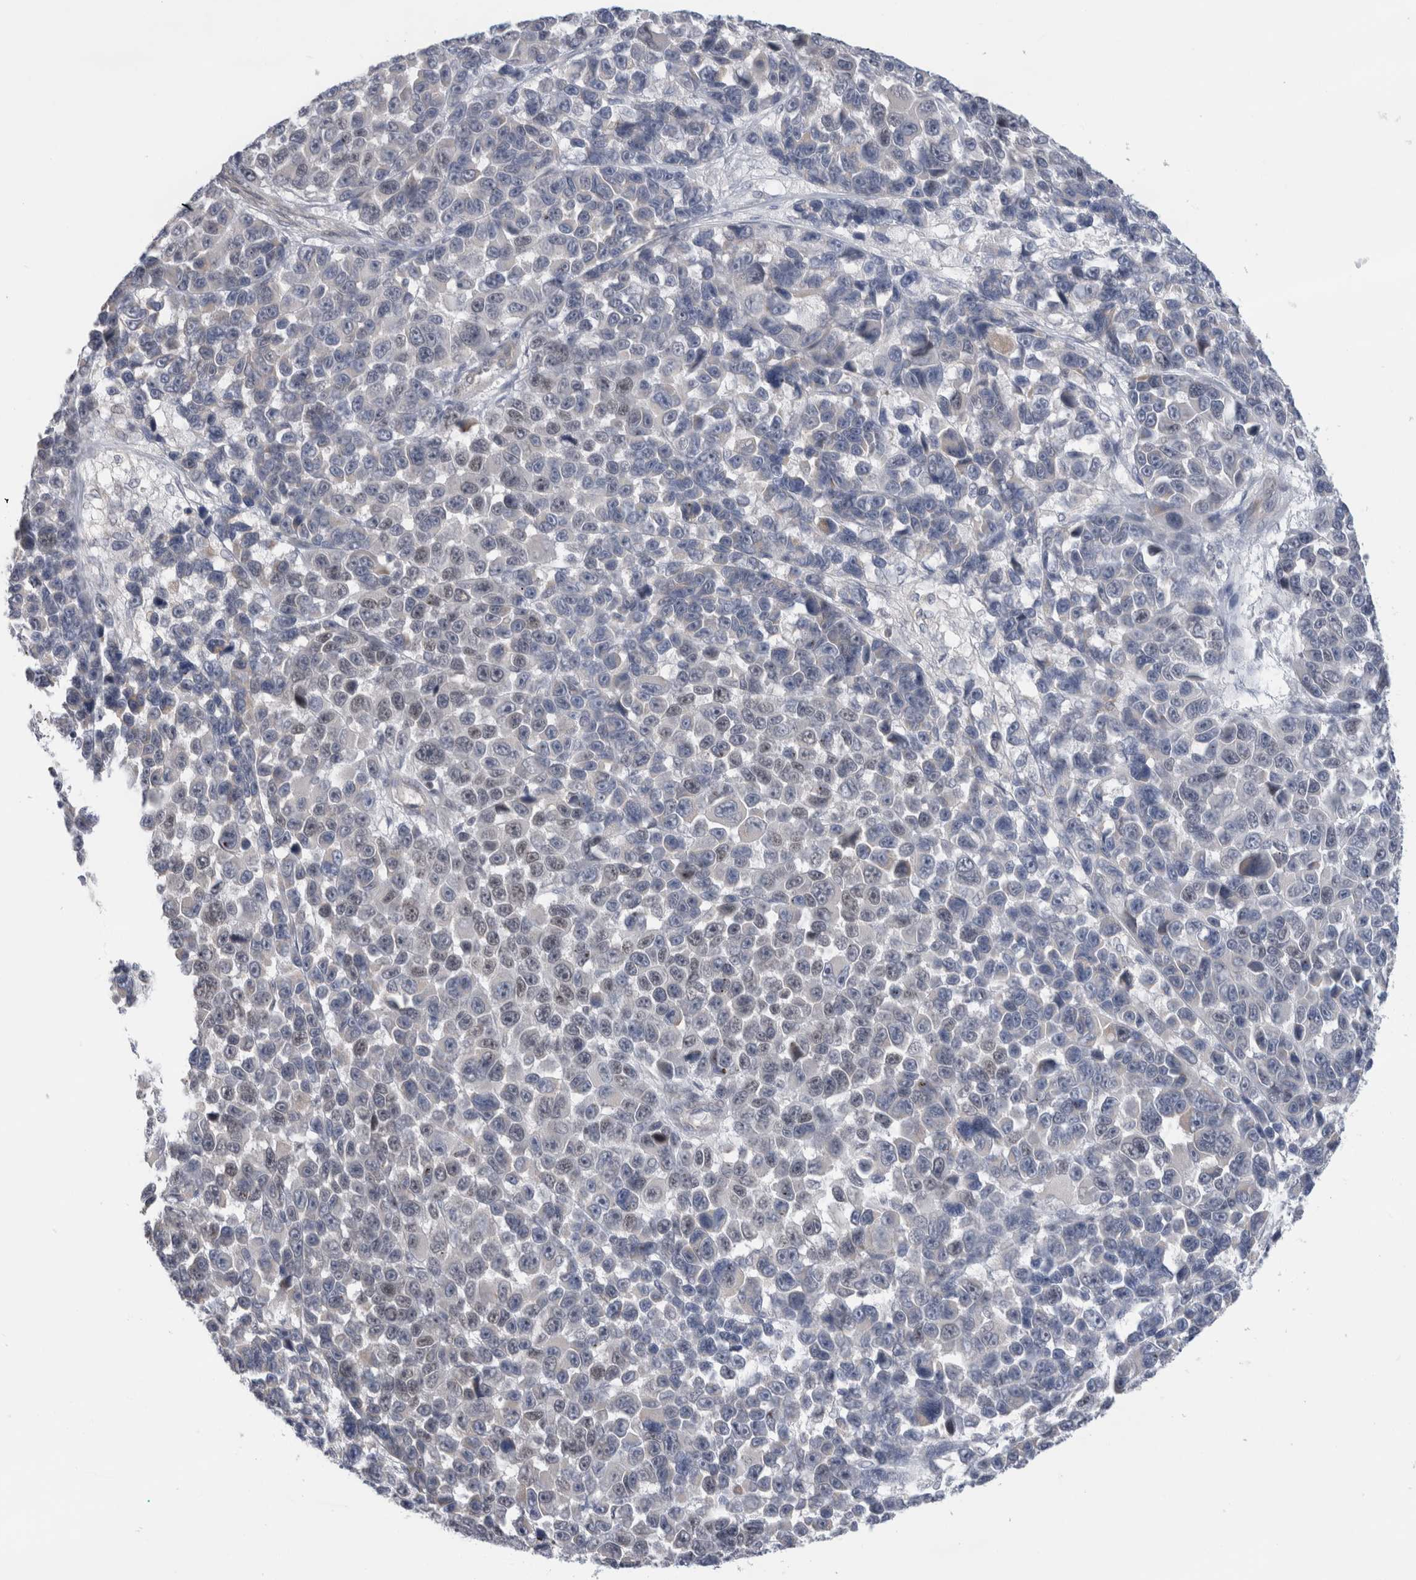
{"staining": {"intensity": "negative", "quantity": "none", "location": "none"}, "tissue": "melanoma", "cell_type": "Tumor cells", "image_type": "cancer", "snomed": [{"axis": "morphology", "description": "Malignant melanoma, NOS"}, {"axis": "topography", "description": "Skin"}], "caption": "A high-resolution micrograph shows IHC staining of malignant melanoma, which shows no significant expression in tumor cells. (Brightfield microscopy of DAB (3,3'-diaminobenzidine) immunohistochemistry (IHC) at high magnification).", "gene": "SYTL5", "patient": {"sex": "male", "age": 53}}